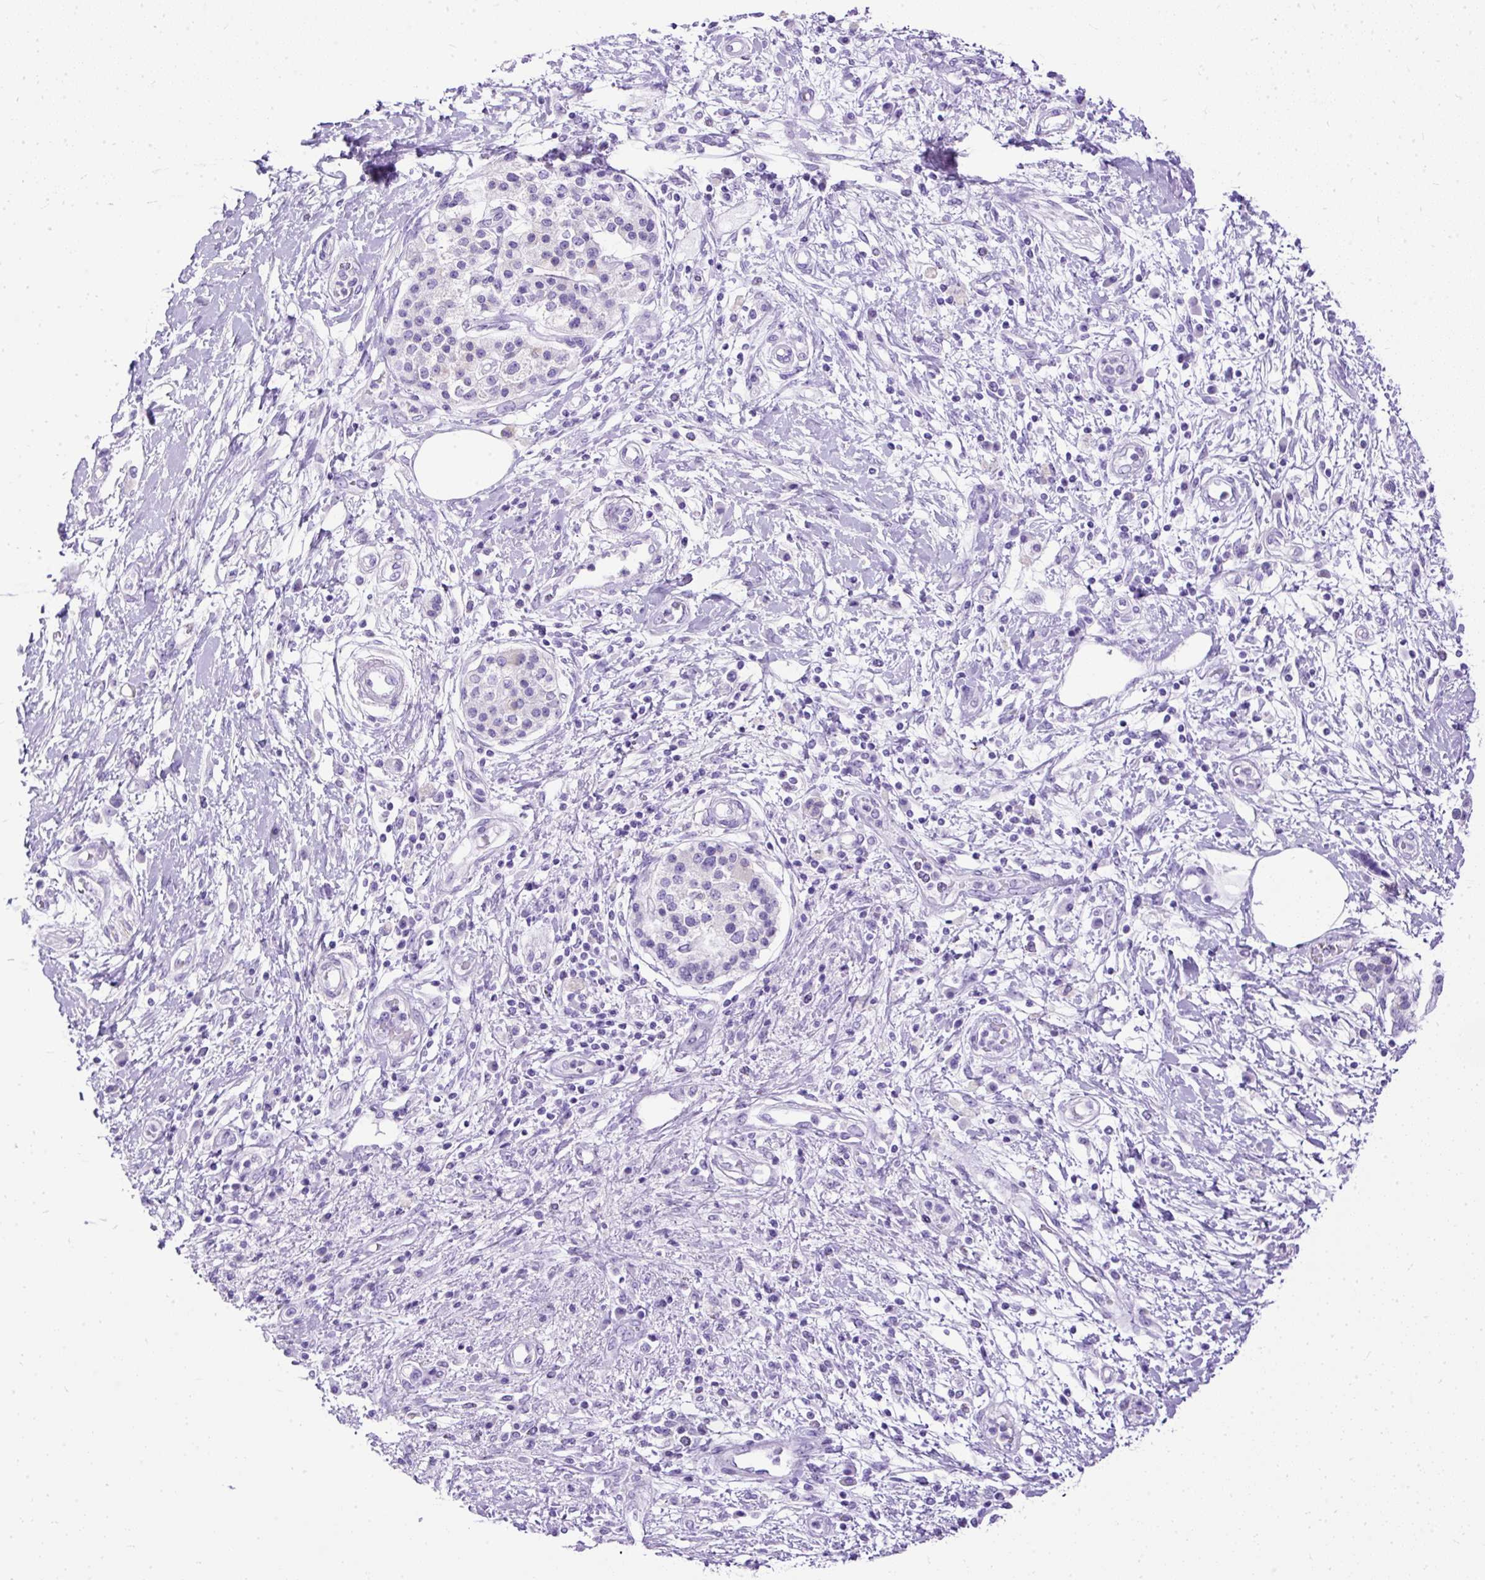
{"staining": {"intensity": "negative", "quantity": "none", "location": "none"}, "tissue": "pancreatic cancer", "cell_type": "Tumor cells", "image_type": "cancer", "snomed": [{"axis": "morphology", "description": "Adenocarcinoma, NOS"}, {"axis": "topography", "description": "Pancreas"}], "caption": "This photomicrograph is of adenocarcinoma (pancreatic) stained with immunohistochemistry to label a protein in brown with the nuclei are counter-stained blue. There is no expression in tumor cells.", "gene": "HEY1", "patient": {"sex": "female", "age": 56}}